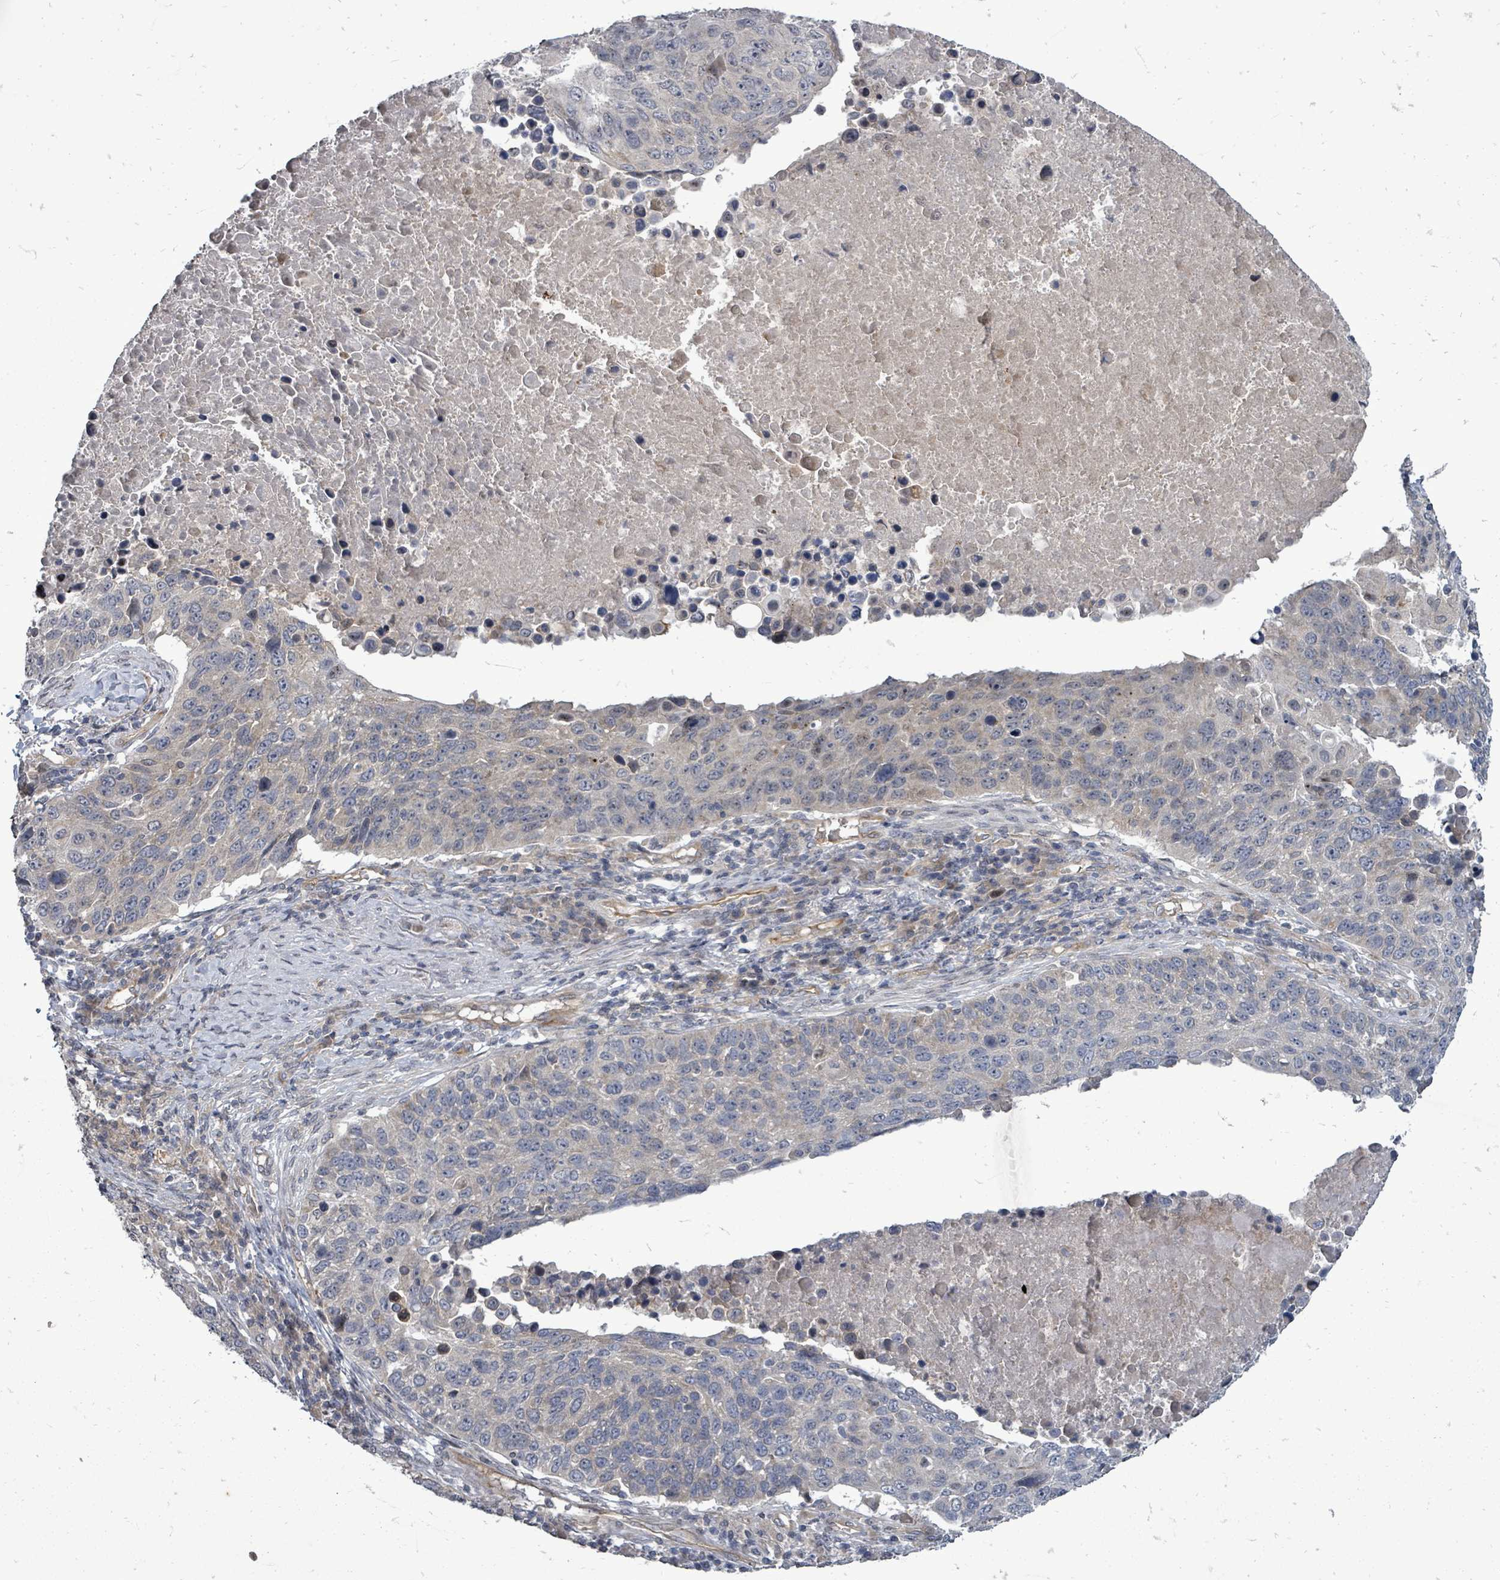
{"staining": {"intensity": "weak", "quantity": "<25%", "location": "cytoplasmic/membranous"}, "tissue": "lung cancer", "cell_type": "Tumor cells", "image_type": "cancer", "snomed": [{"axis": "morphology", "description": "Normal tissue, NOS"}, {"axis": "morphology", "description": "Squamous cell carcinoma, NOS"}, {"axis": "topography", "description": "Lymph node"}, {"axis": "topography", "description": "Lung"}], "caption": "This is a image of immunohistochemistry (IHC) staining of squamous cell carcinoma (lung), which shows no expression in tumor cells.", "gene": "RALGAPB", "patient": {"sex": "male", "age": 66}}